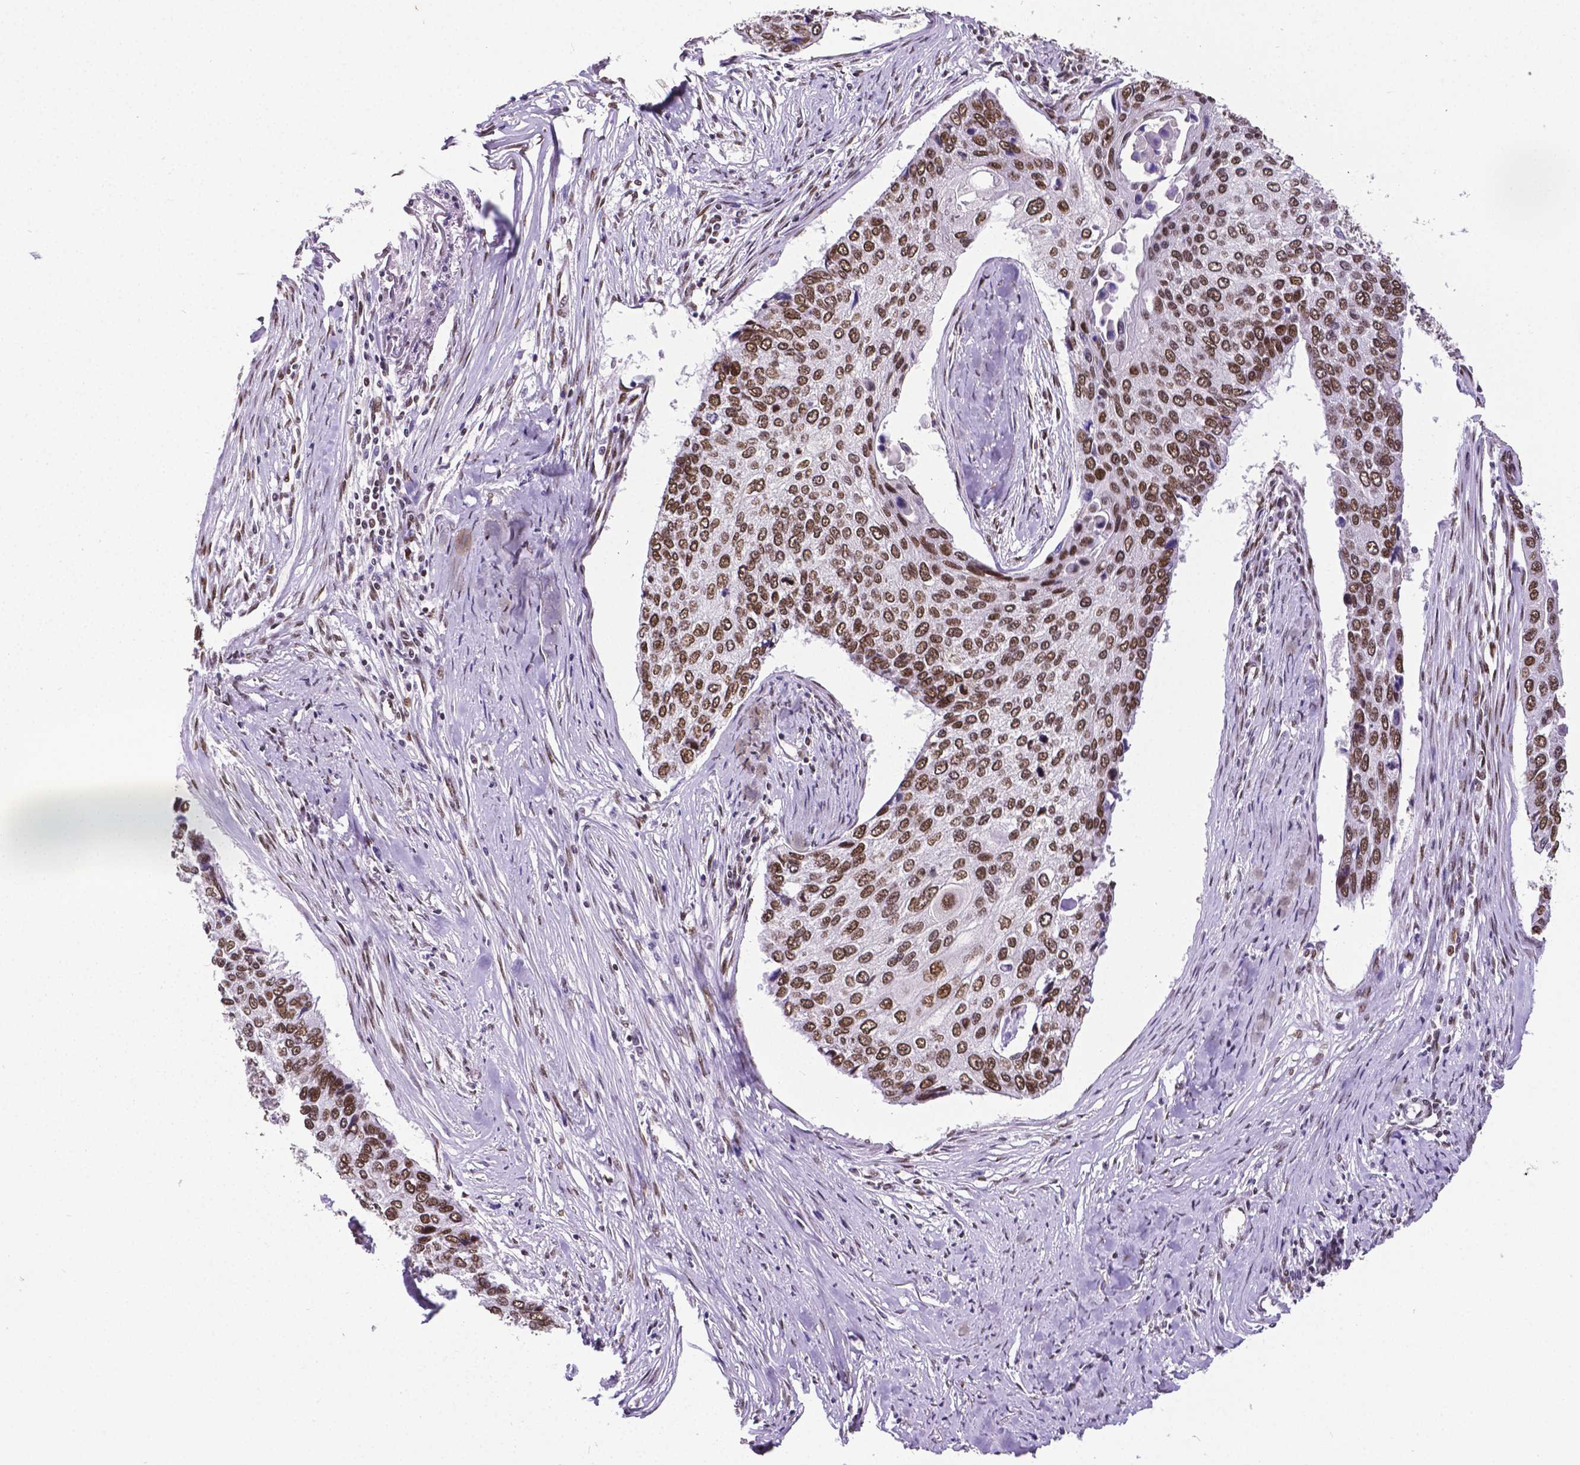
{"staining": {"intensity": "moderate", "quantity": ">75%", "location": "nuclear"}, "tissue": "lung cancer", "cell_type": "Tumor cells", "image_type": "cancer", "snomed": [{"axis": "morphology", "description": "Squamous cell carcinoma, NOS"}, {"axis": "morphology", "description": "Squamous cell carcinoma, metastatic, NOS"}, {"axis": "topography", "description": "Lung"}], "caption": "The image demonstrates staining of lung metastatic squamous cell carcinoma, revealing moderate nuclear protein positivity (brown color) within tumor cells.", "gene": "REST", "patient": {"sex": "male", "age": 63}}